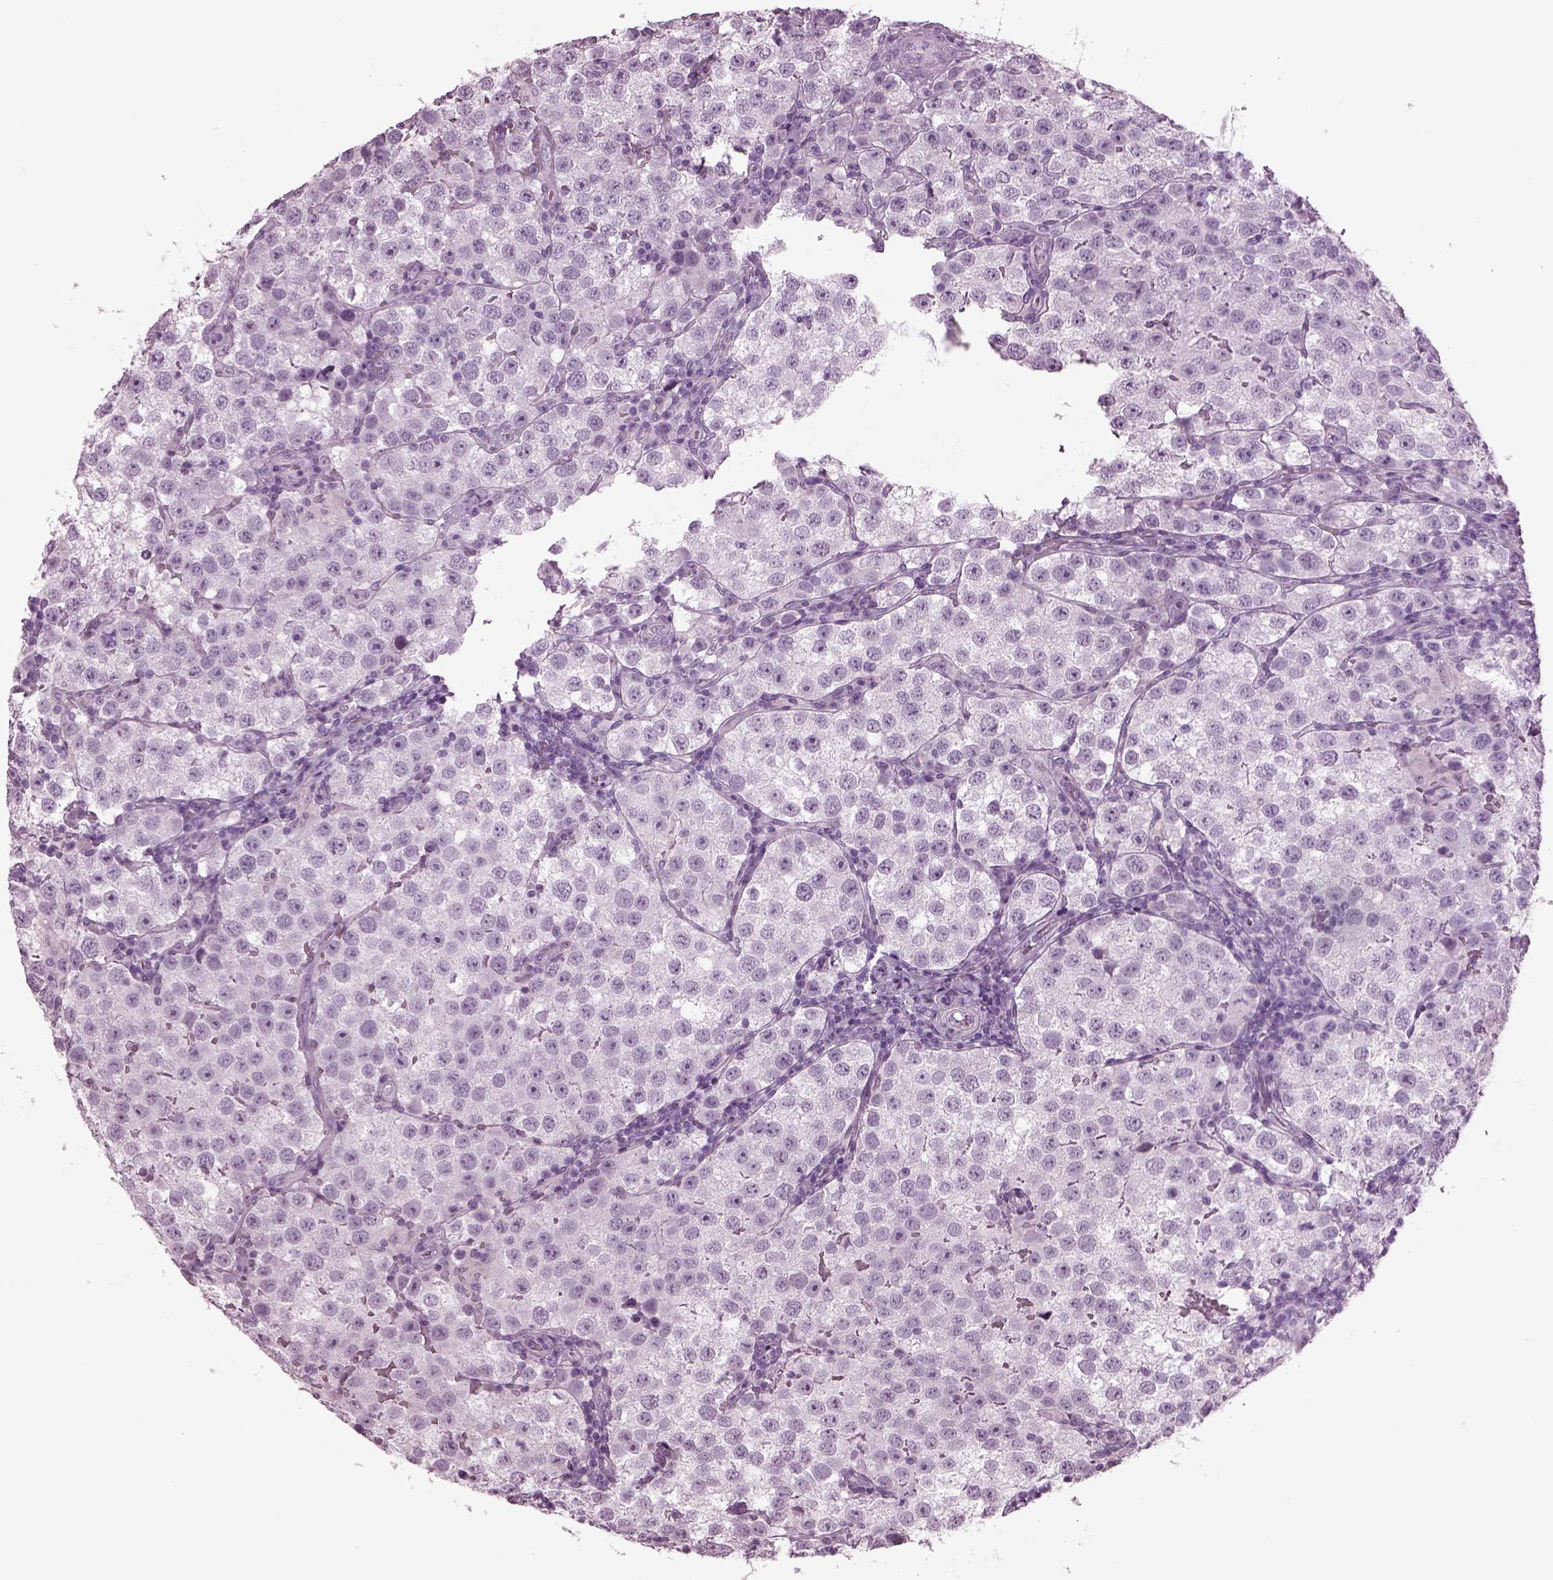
{"staining": {"intensity": "negative", "quantity": "none", "location": "none"}, "tissue": "testis cancer", "cell_type": "Tumor cells", "image_type": "cancer", "snomed": [{"axis": "morphology", "description": "Seminoma, NOS"}, {"axis": "topography", "description": "Testis"}], "caption": "Protein analysis of testis cancer (seminoma) exhibits no significant expression in tumor cells.", "gene": "TPPP2", "patient": {"sex": "male", "age": 37}}